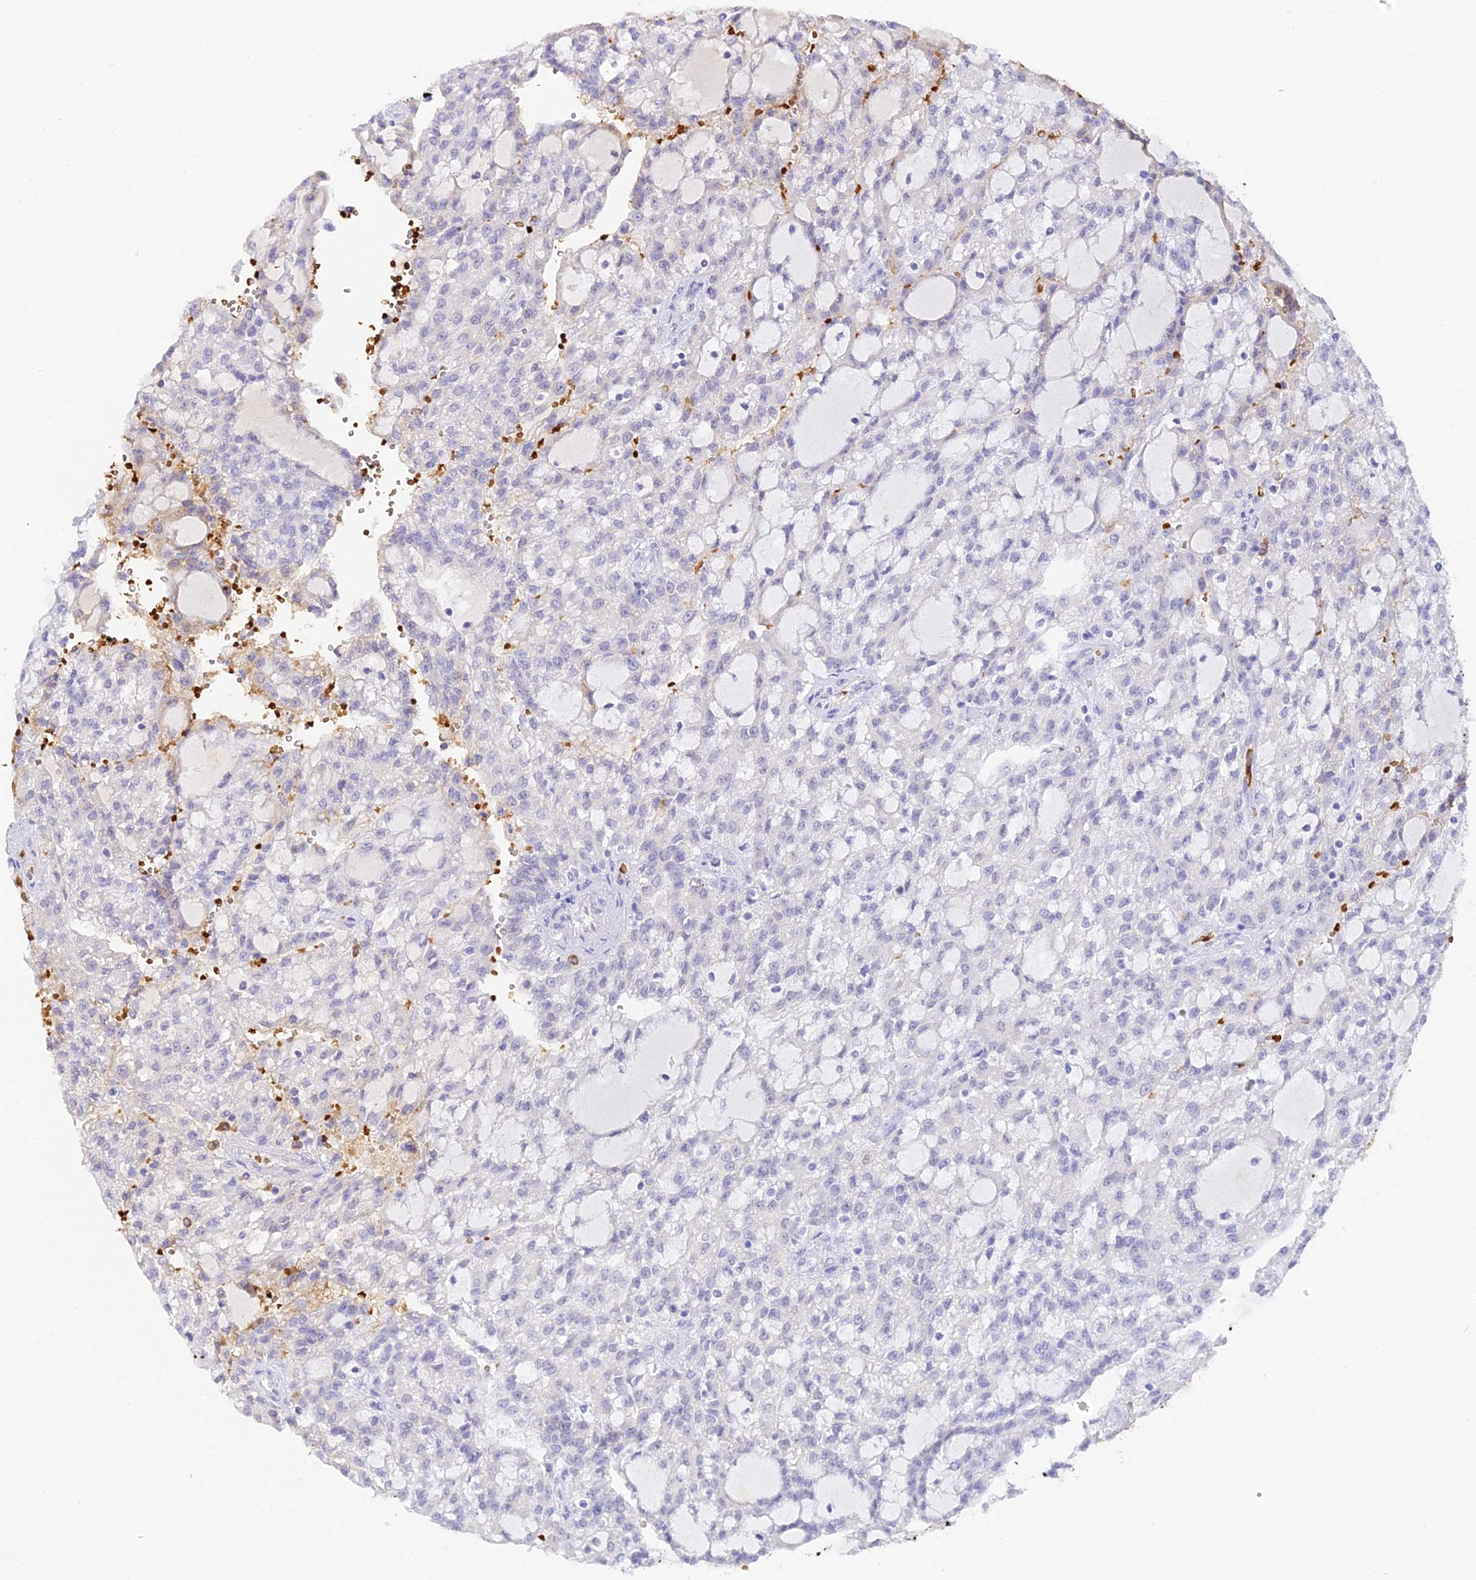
{"staining": {"intensity": "negative", "quantity": "none", "location": "none"}, "tissue": "renal cancer", "cell_type": "Tumor cells", "image_type": "cancer", "snomed": [{"axis": "morphology", "description": "Adenocarcinoma, NOS"}, {"axis": "topography", "description": "Kidney"}], "caption": "Tumor cells are negative for brown protein staining in renal cancer (adenocarcinoma).", "gene": "CFAP45", "patient": {"sex": "male", "age": 63}}